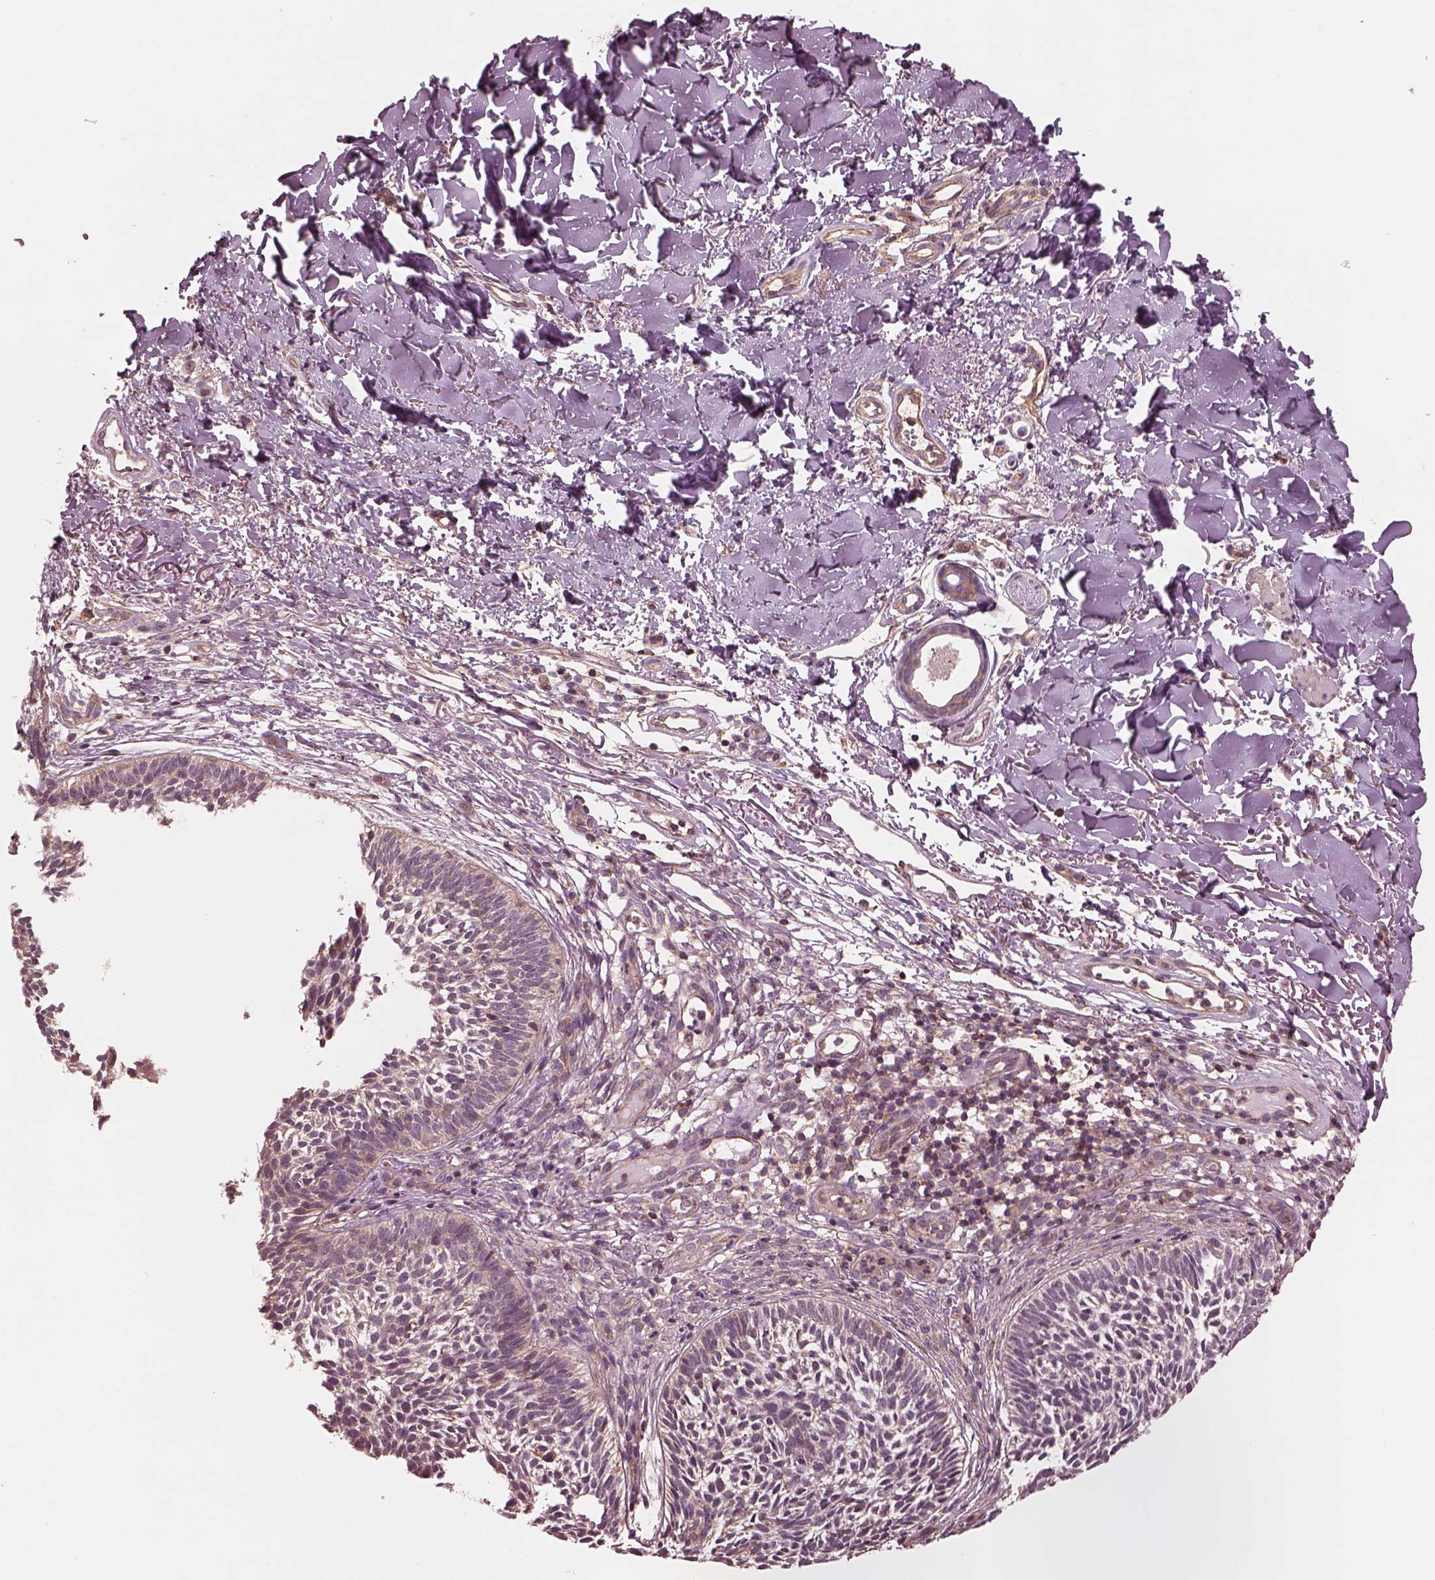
{"staining": {"intensity": "weak", "quantity": "<25%", "location": "cytoplasmic/membranous"}, "tissue": "skin cancer", "cell_type": "Tumor cells", "image_type": "cancer", "snomed": [{"axis": "morphology", "description": "Basal cell carcinoma"}, {"axis": "topography", "description": "Skin"}], "caption": "IHC histopathology image of skin cancer stained for a protein (brown), which shows no expression in tumor cells.", "gene": "STK33", "patient": {"sex": "male", "age": 78}}